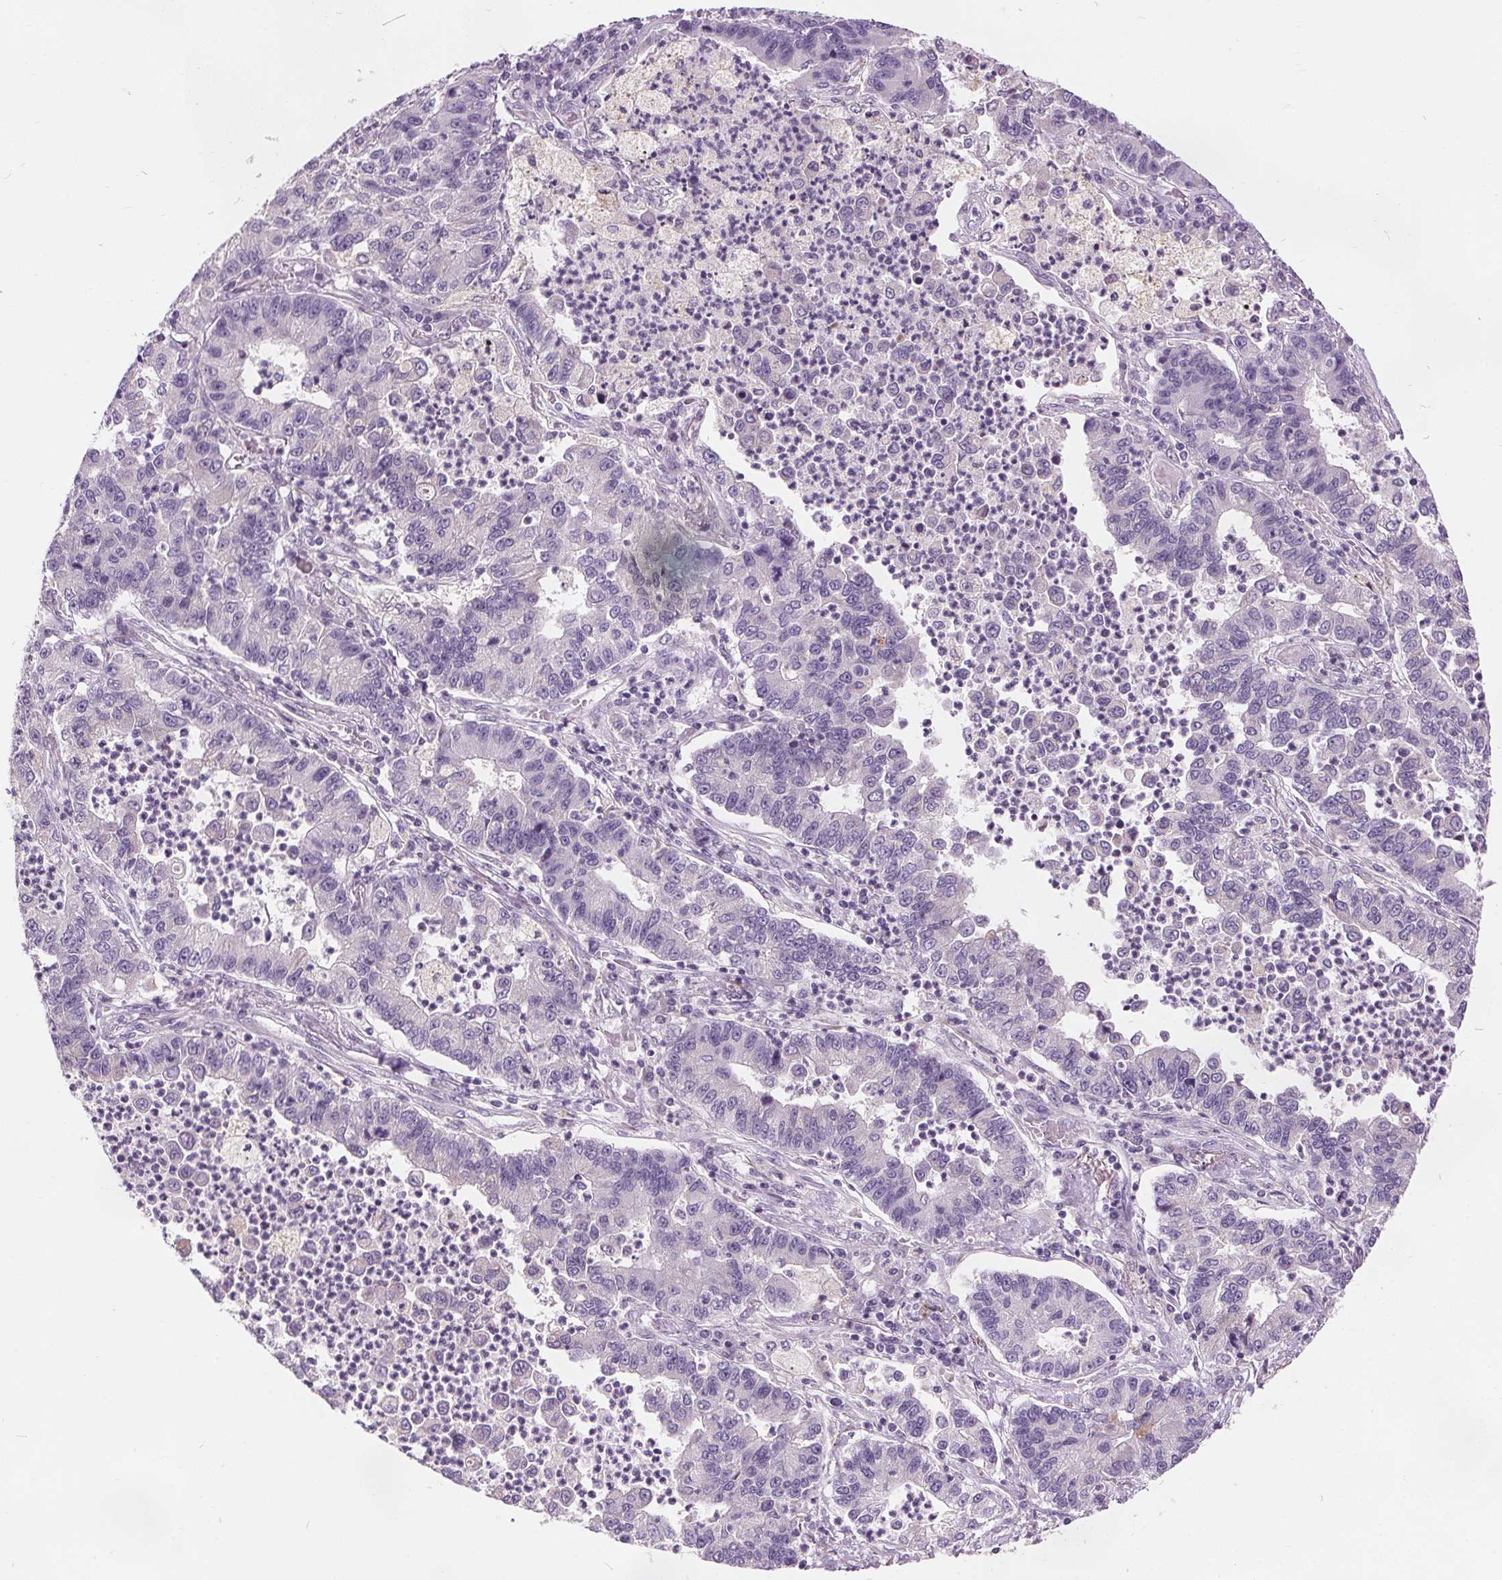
{"staining": {"intensity": "negative", "quantity": "none", "location": "none"}, "tissue": "lung cancer", "cell_type": "Tumor cells", "image_type": "cancer", "snomed": [{"axis": "morphology", "description": "Adenocarcinoma, NOS"}, {"axis": "topography", "description": "Lung"}], "caption": "A high-resolution image shows IHC staining of lung adenocarcinoma, which displays no significant expression in tumor cells.", "gene": "ACOX2", "patient": {"sex": "female", "age": 57}}